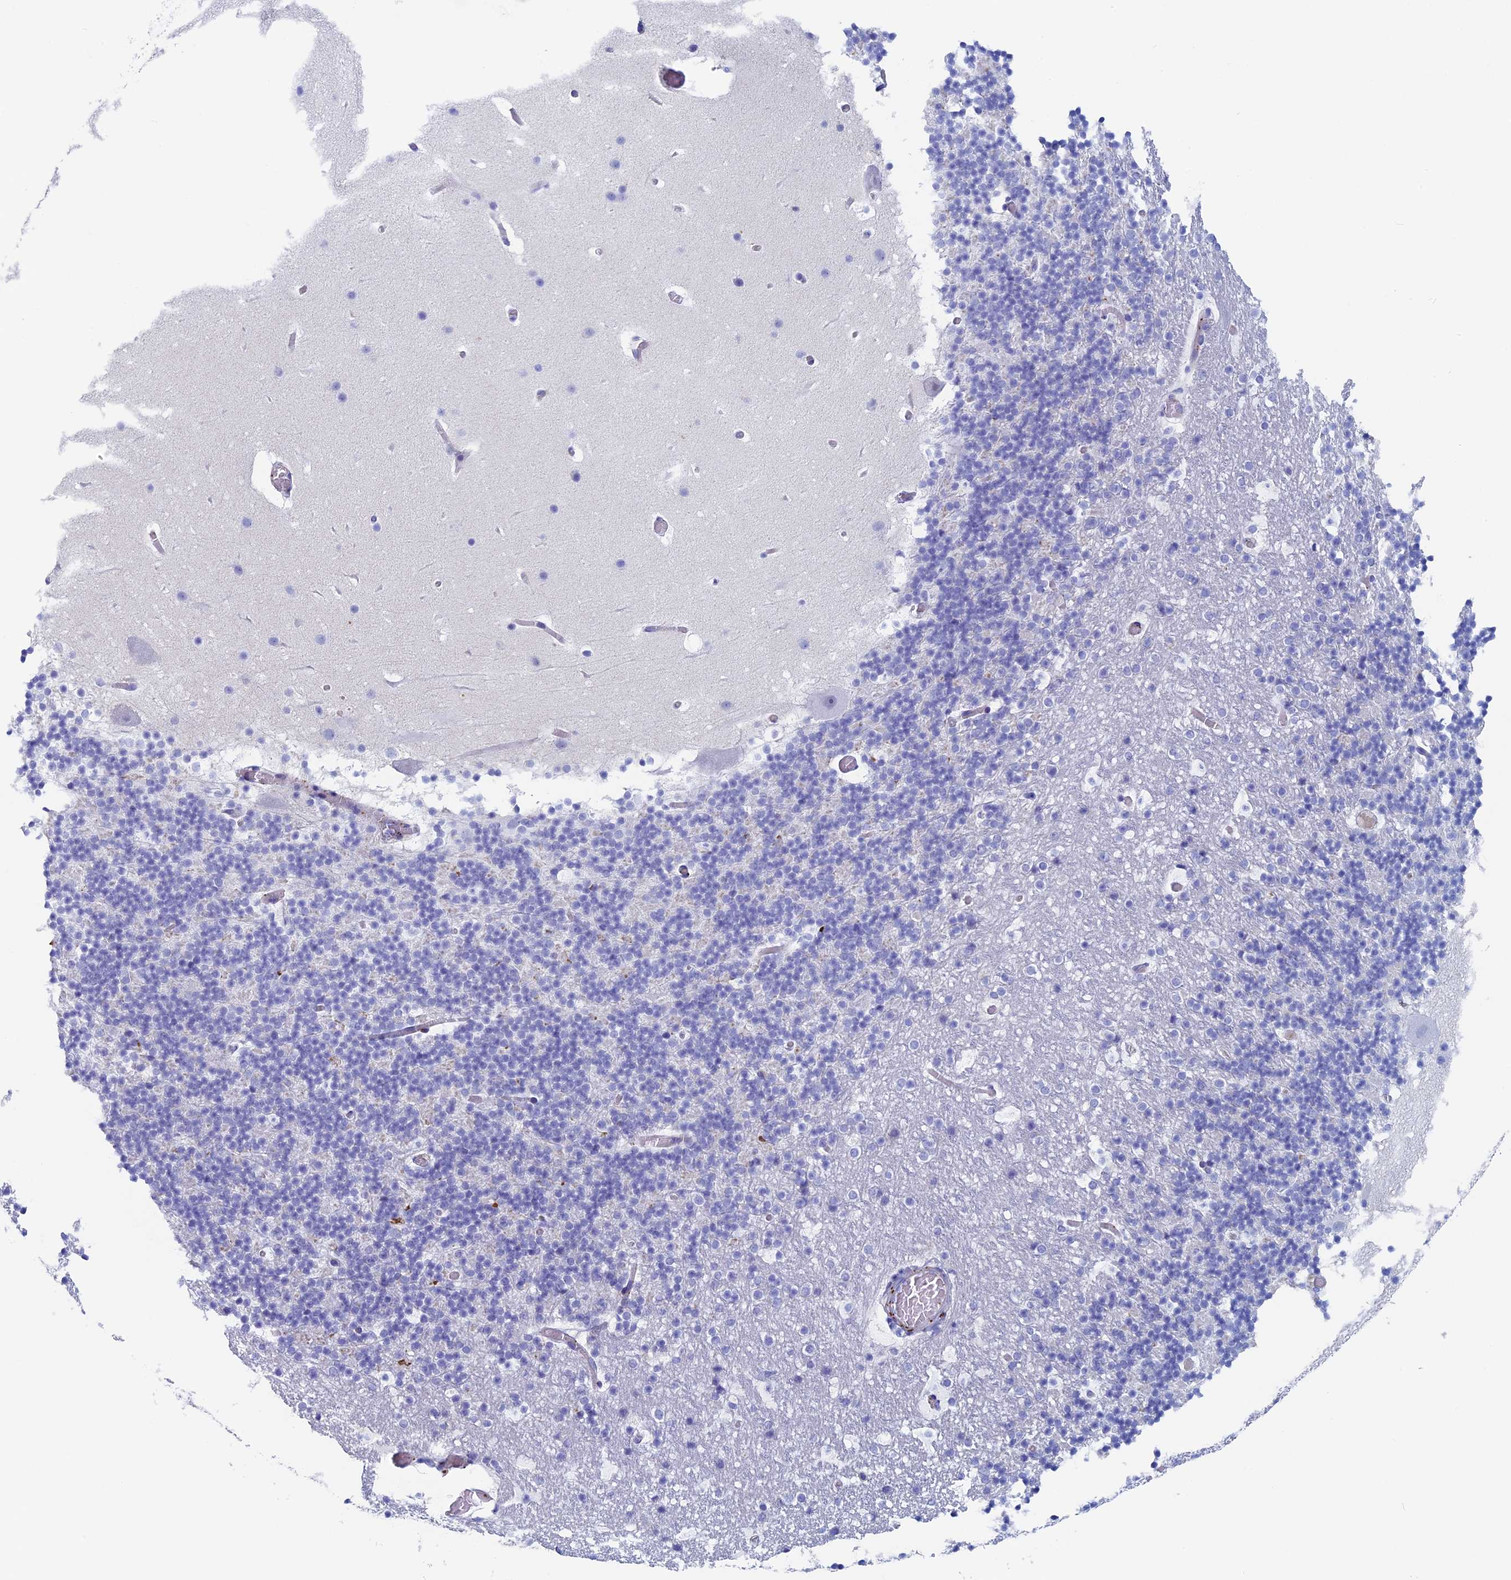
{"staining": {"intensity": "negative", "quantity": "none", "location": "none"}, "tissue": "cerebellum", "cell_type": "Cells in granular layer", "image_type": "normal", "snomed": [{"axis": "morphology", "description": "Normal tissue, NOS"}, {"axis": "topography", "description": "Cerebellum"}], "caption": "Cells in granular layer are negative for brown protein staining in benign cerebellum. The staining was performed using DAB to visualize the protein expression in brown, while the nuclei were stained in blue with hematoxylin (Magnification: 20x).", "gene": "MAGEB6", "patient": {"sex": "male", "age": 57}}